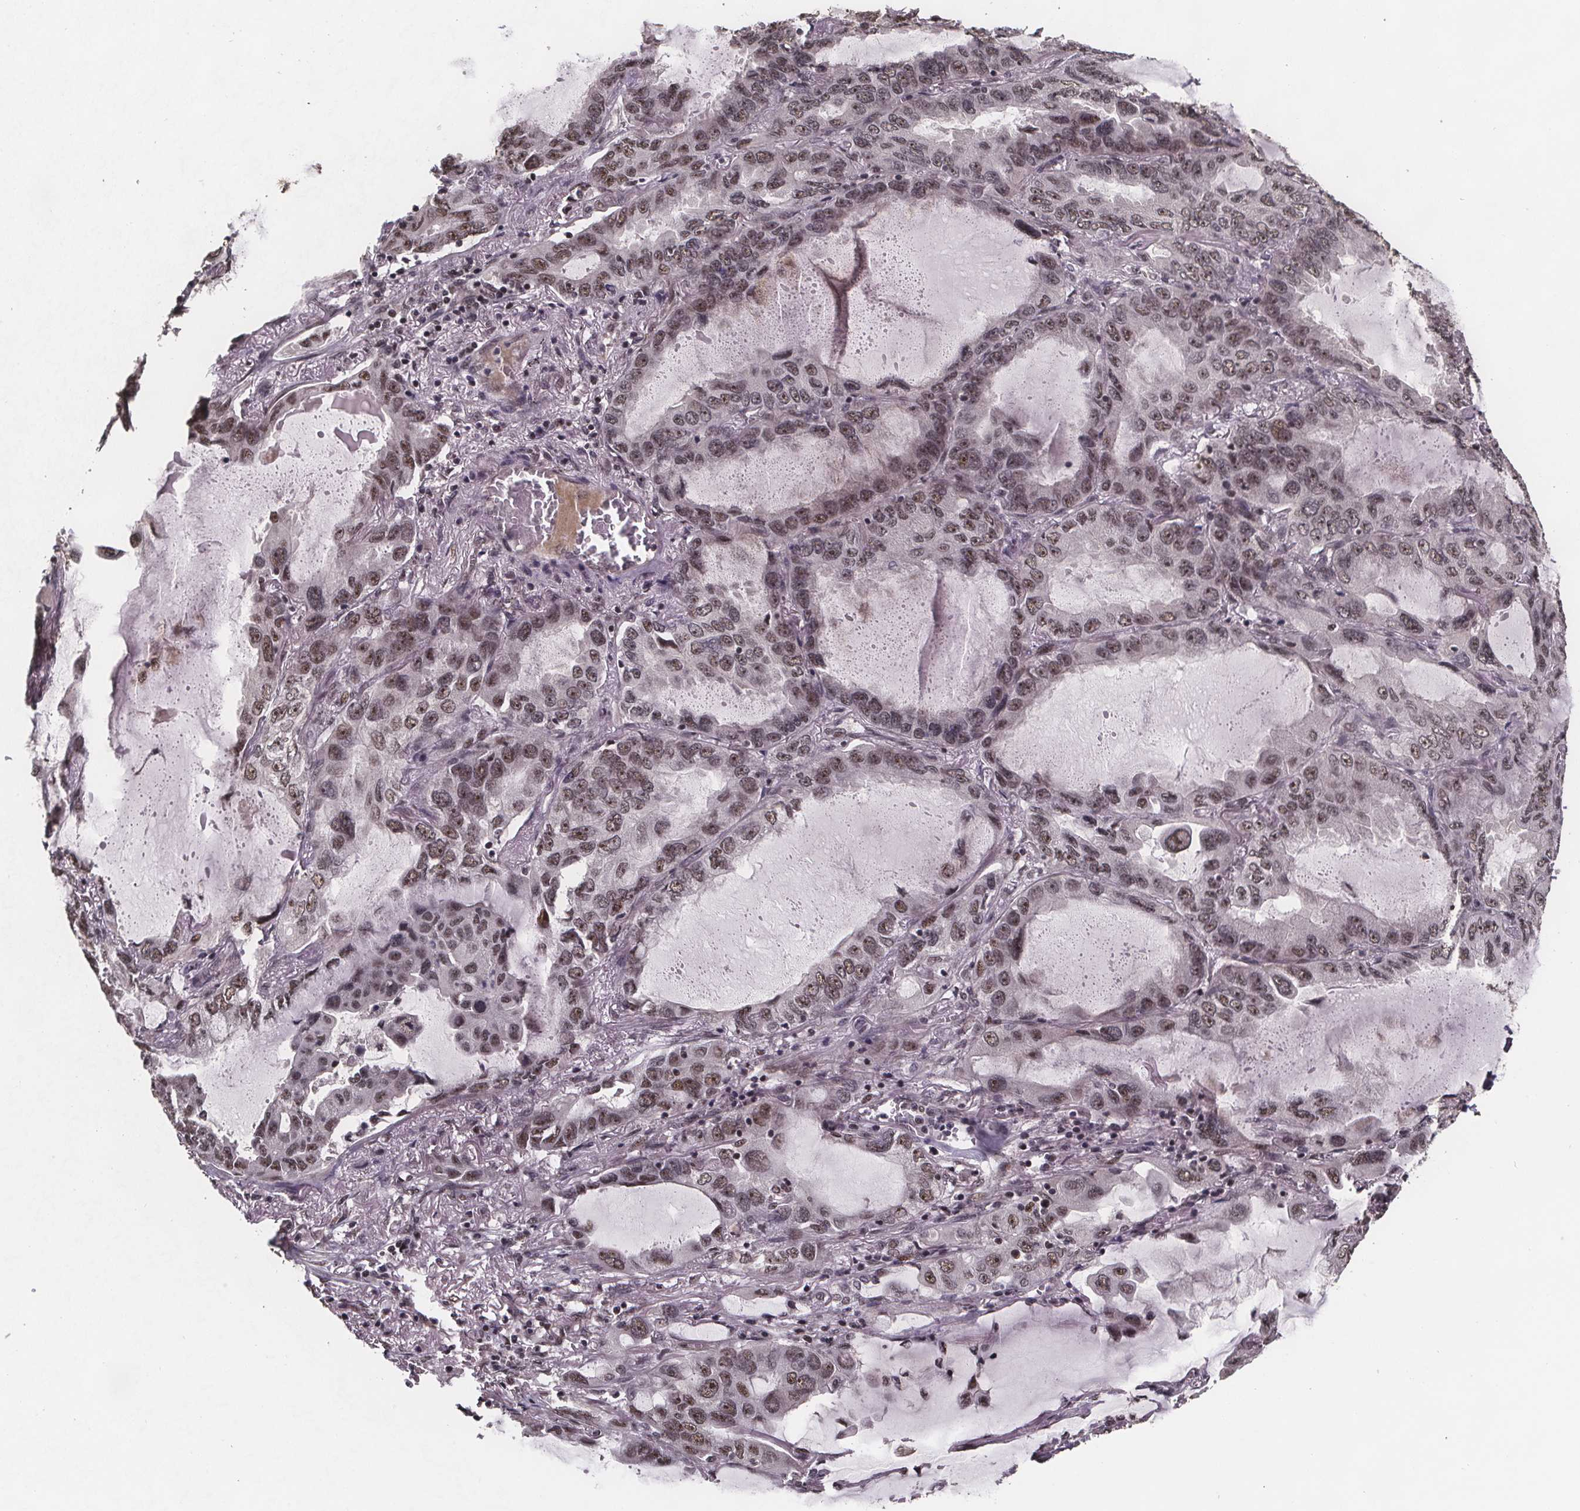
{"staining": {"intensity": "moderate", "quantity": ">75%", "location": "nuclear"}, "tissue": "lung cancer", "cell_type": "Tumor cells", "image_type": "cancer", "snomed": [{"axis": "morphology", "description": "Adenocarcinoma, NOS"}, {"axis": "topography", "description": "Lung"}], "caption": "Human lung adenocarcinoma stained with a protein marker shows moderate staining in tumor cells.", "gene": "U2SURP", "patient": {"sex": "male", "age": 64}}